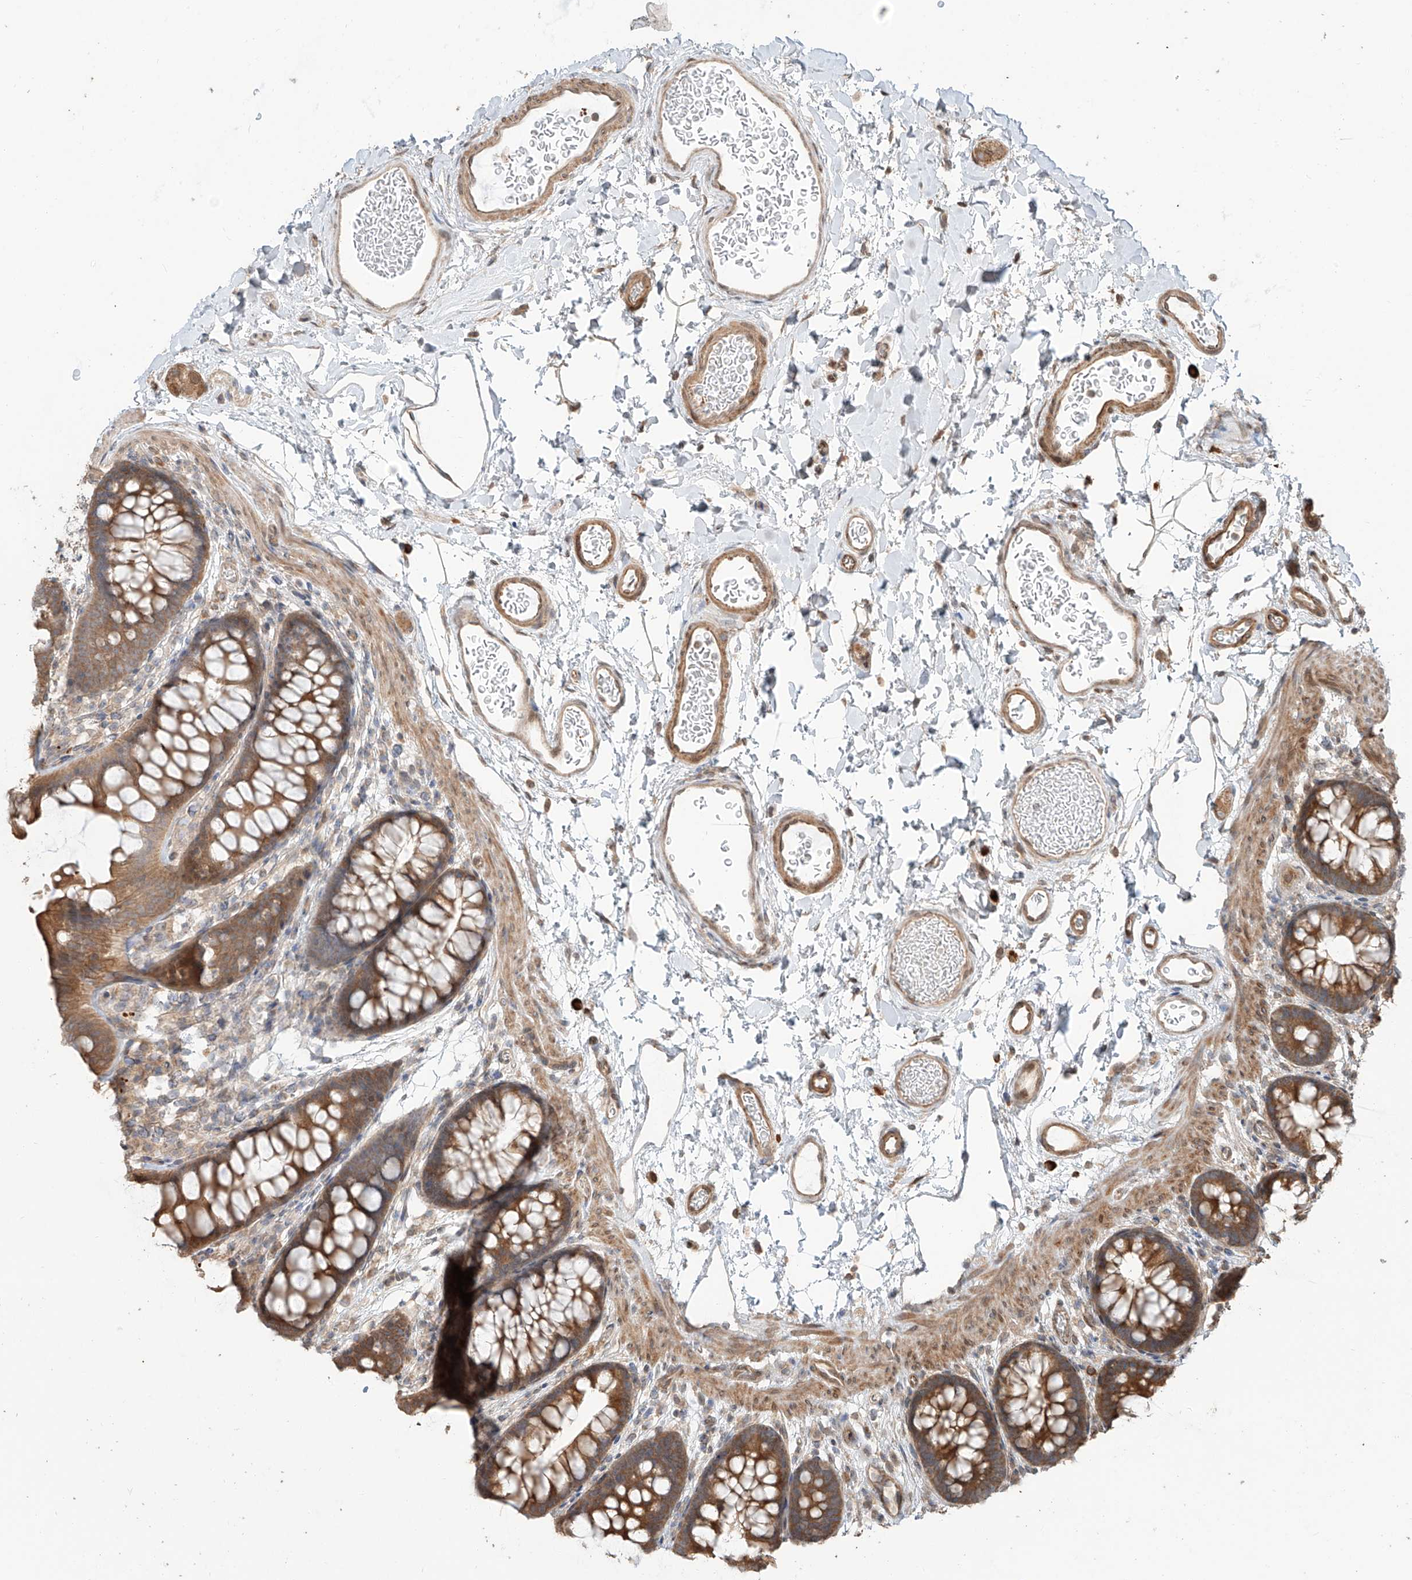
{"staining": {"intensity": "moderate", "quantity": ">75%", "location": "cytoplasmic/membranous"}, "tissue": "colon", "cell_type": "Endothelial cells", "image_type": "normal", "snomed": [{"axis": "morphology", "description": "Normal tissue, NOS"}, {"axis": "topography", "description": "Colon"}], "caption": "Immunohistochemistry (DAB) staining of benign human colon displays moderate cytoplasmic/membranous protein positivity in about >75% of endothelial cells.", "gene": "CEP162", "patient": {"sex": "female", "age": 62}}